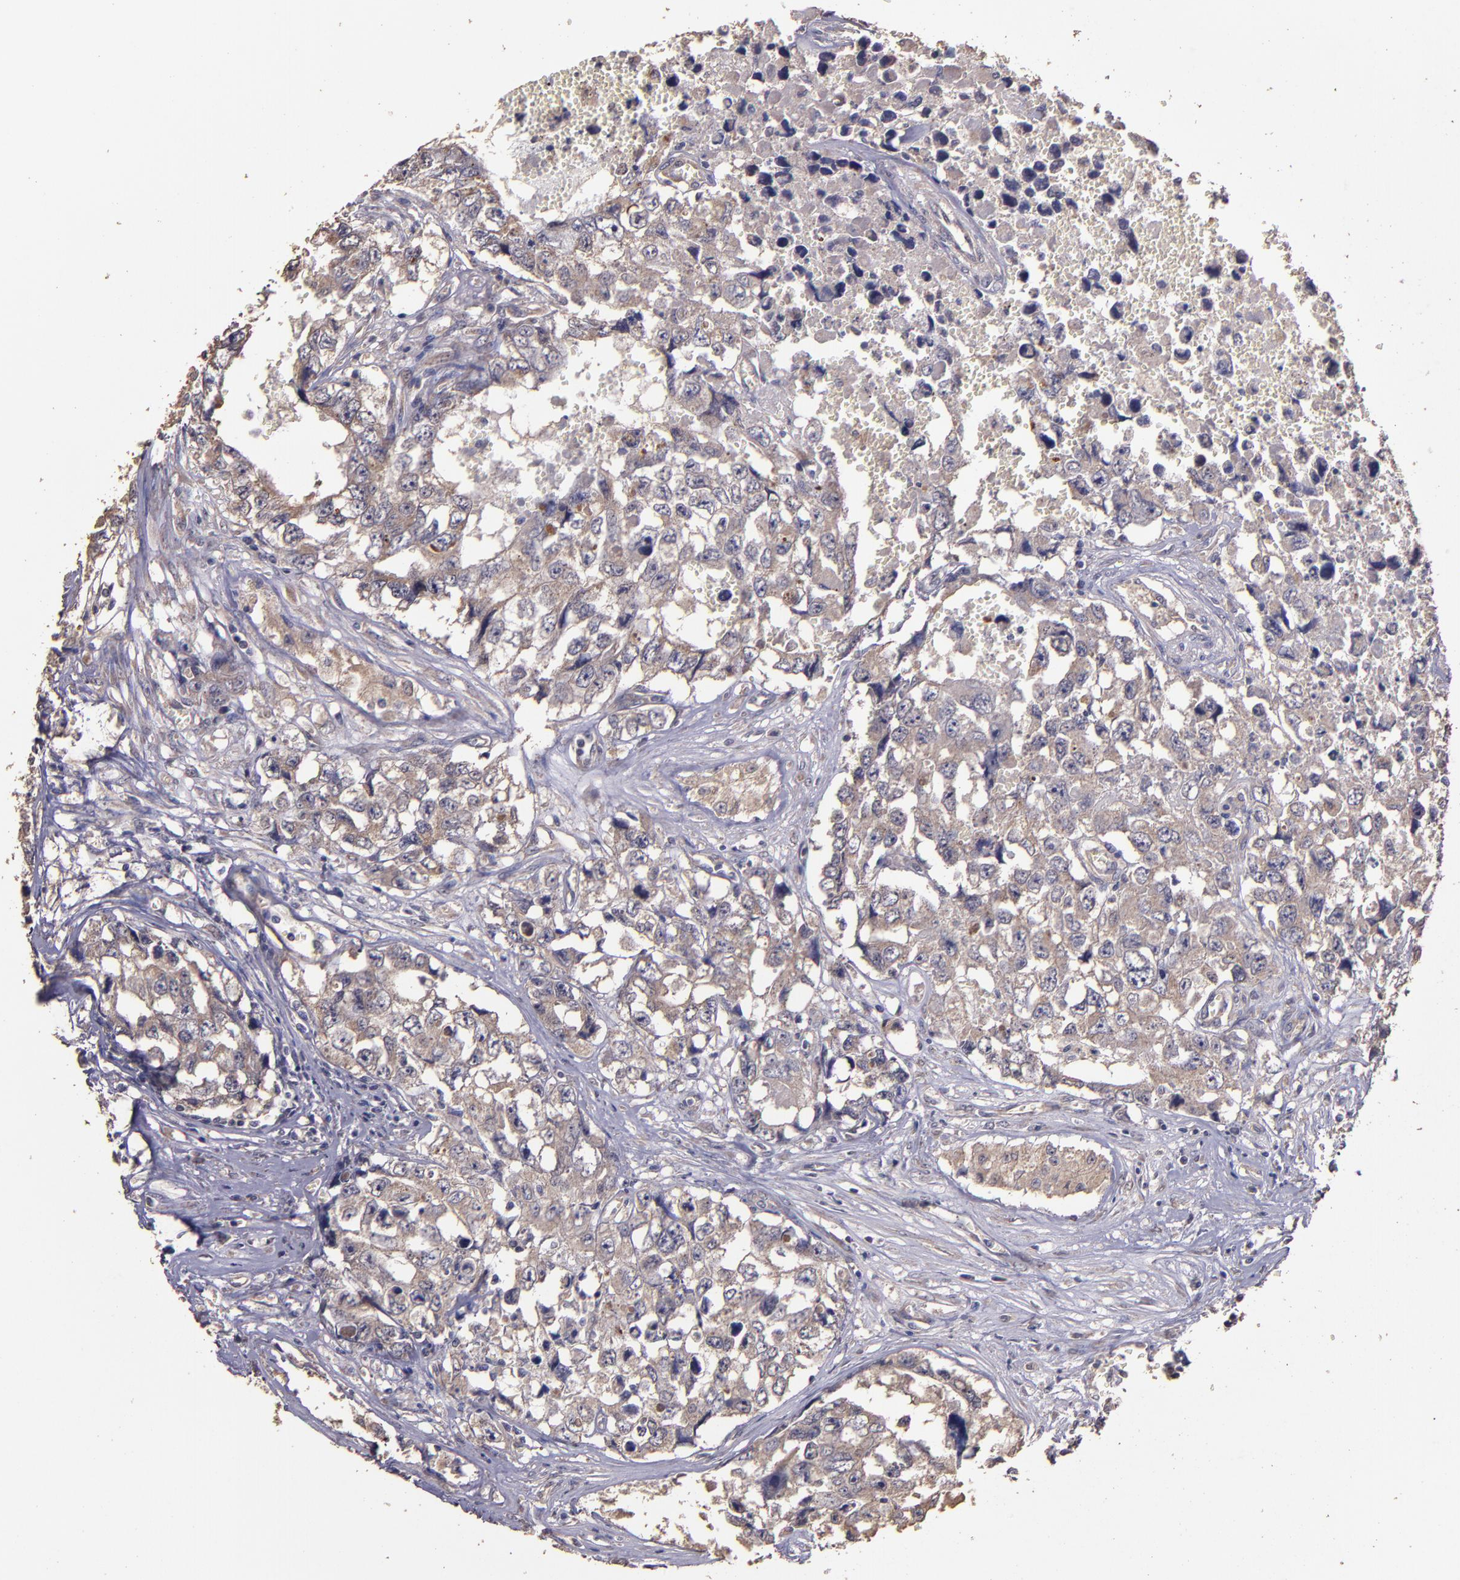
{"staining": {"intensity": "weak", "quantity": ">75%", "location": "cytoplasmic/membranous"}, "tissue": "testis cancer", "cell_type": "Tumor cells", "image_type": "cancer", "snomed": [{"axis": "morphology", "description": "Carcinoma, Embryonal, NOS"}, {"axis": "topography", "description": "Testis"}], "caption": "Immunohistochemical staining of human testis cancer reveals low levels of weak cytoplasmic/membranous positivity in about >75% of tumor cells.", "gene": "HECTD1", "patient": {"sex": "male", "age": 31}}